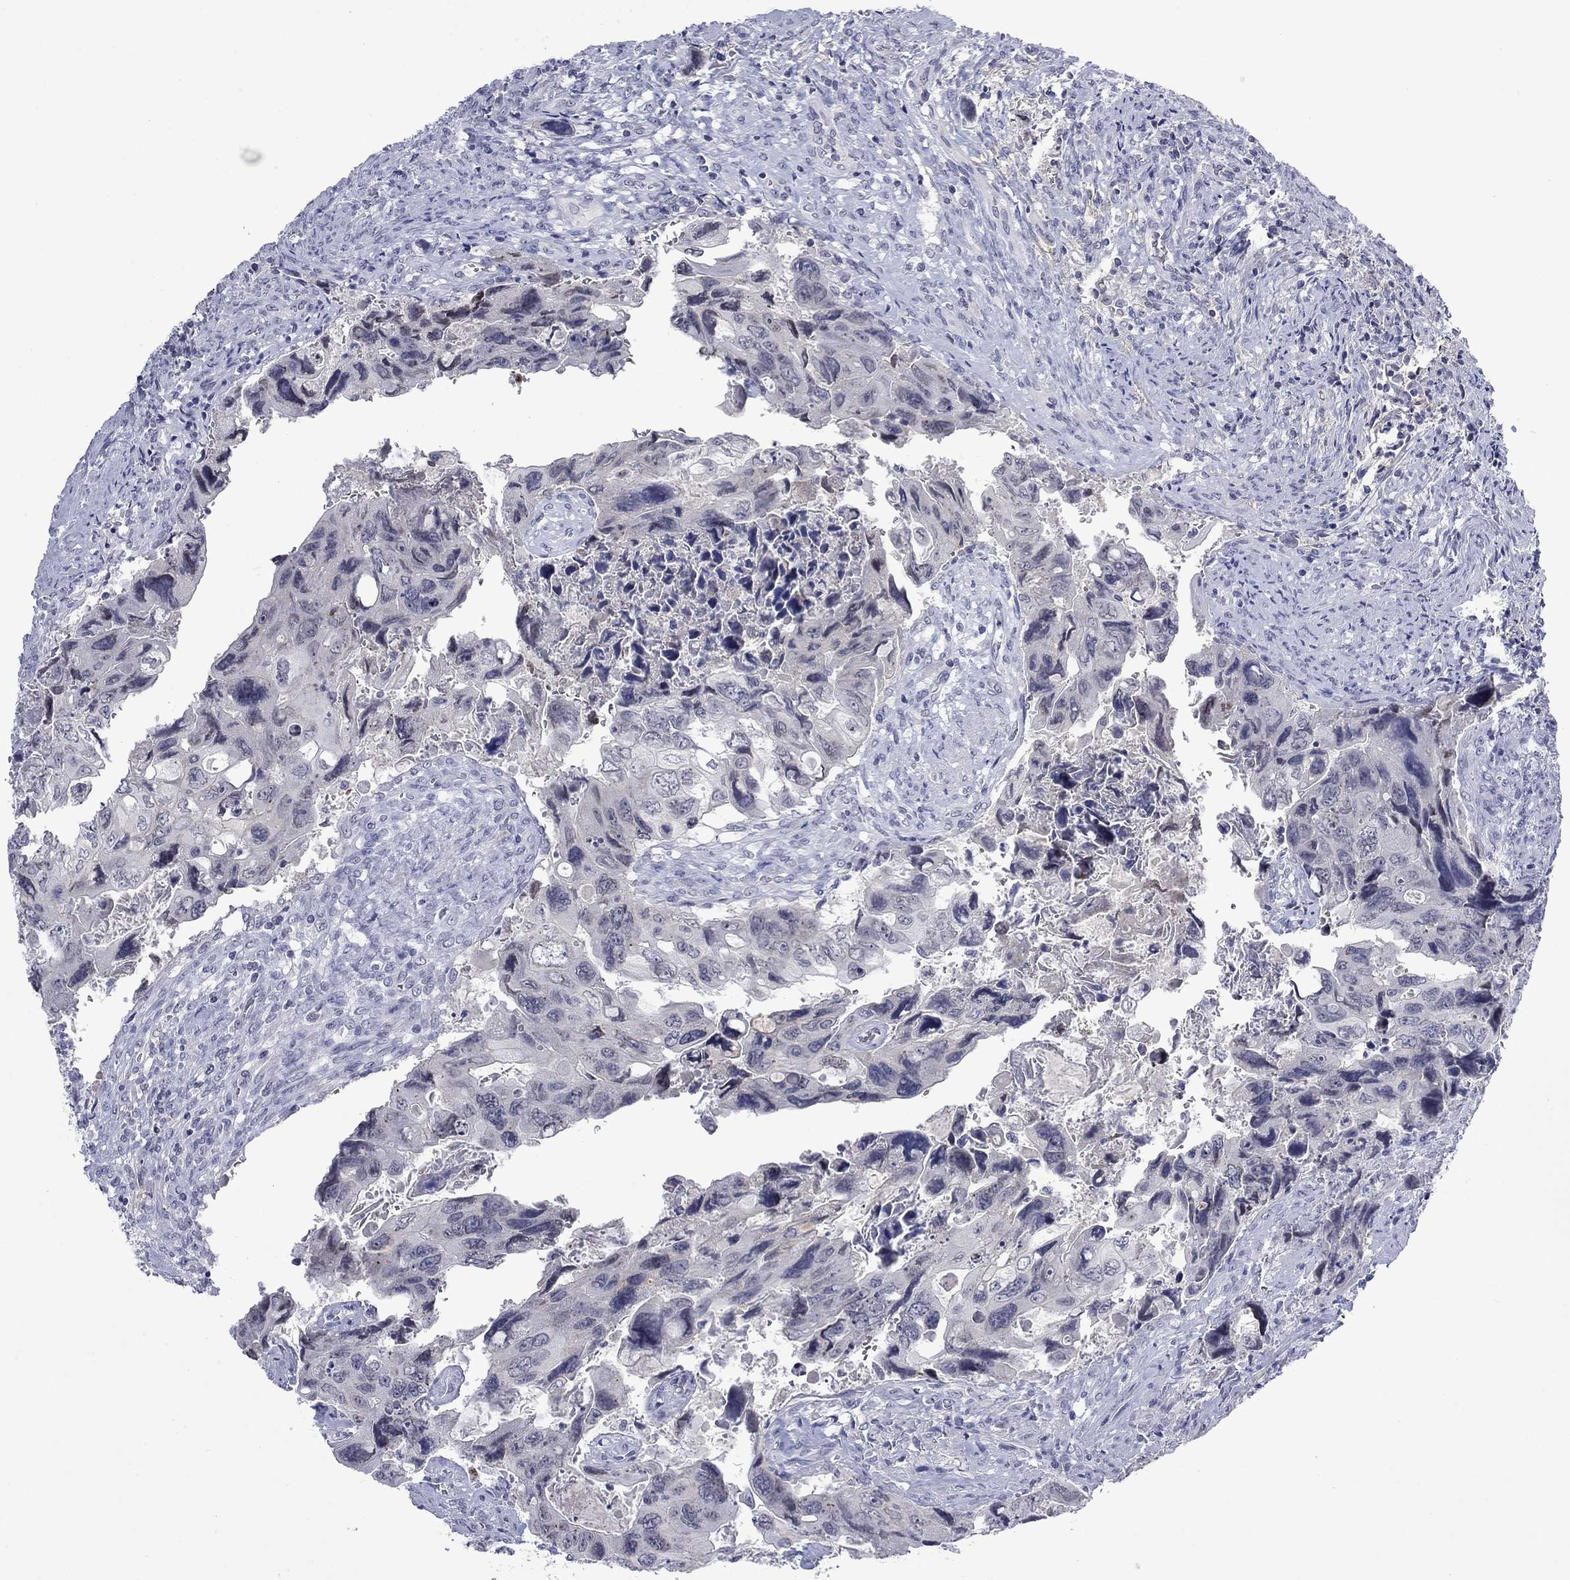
{"staining": {"intensity": "negative", "quantity": "none", "location": "none"}, "tissue": "colorectal cancer", "cell_type": "Tumor cells", "image_type": "cancer", "snomed": [{"axis": "morphology", "description": "Adenocarcinoma, NOS"}, {"axis": "topography", "description": "Rectum"}], "caption": "Image shows no significant protein expression in tumor cells of colorectal cancer.", "gene": "NSMF", "patient": {"sex": "male", "age": 62}}